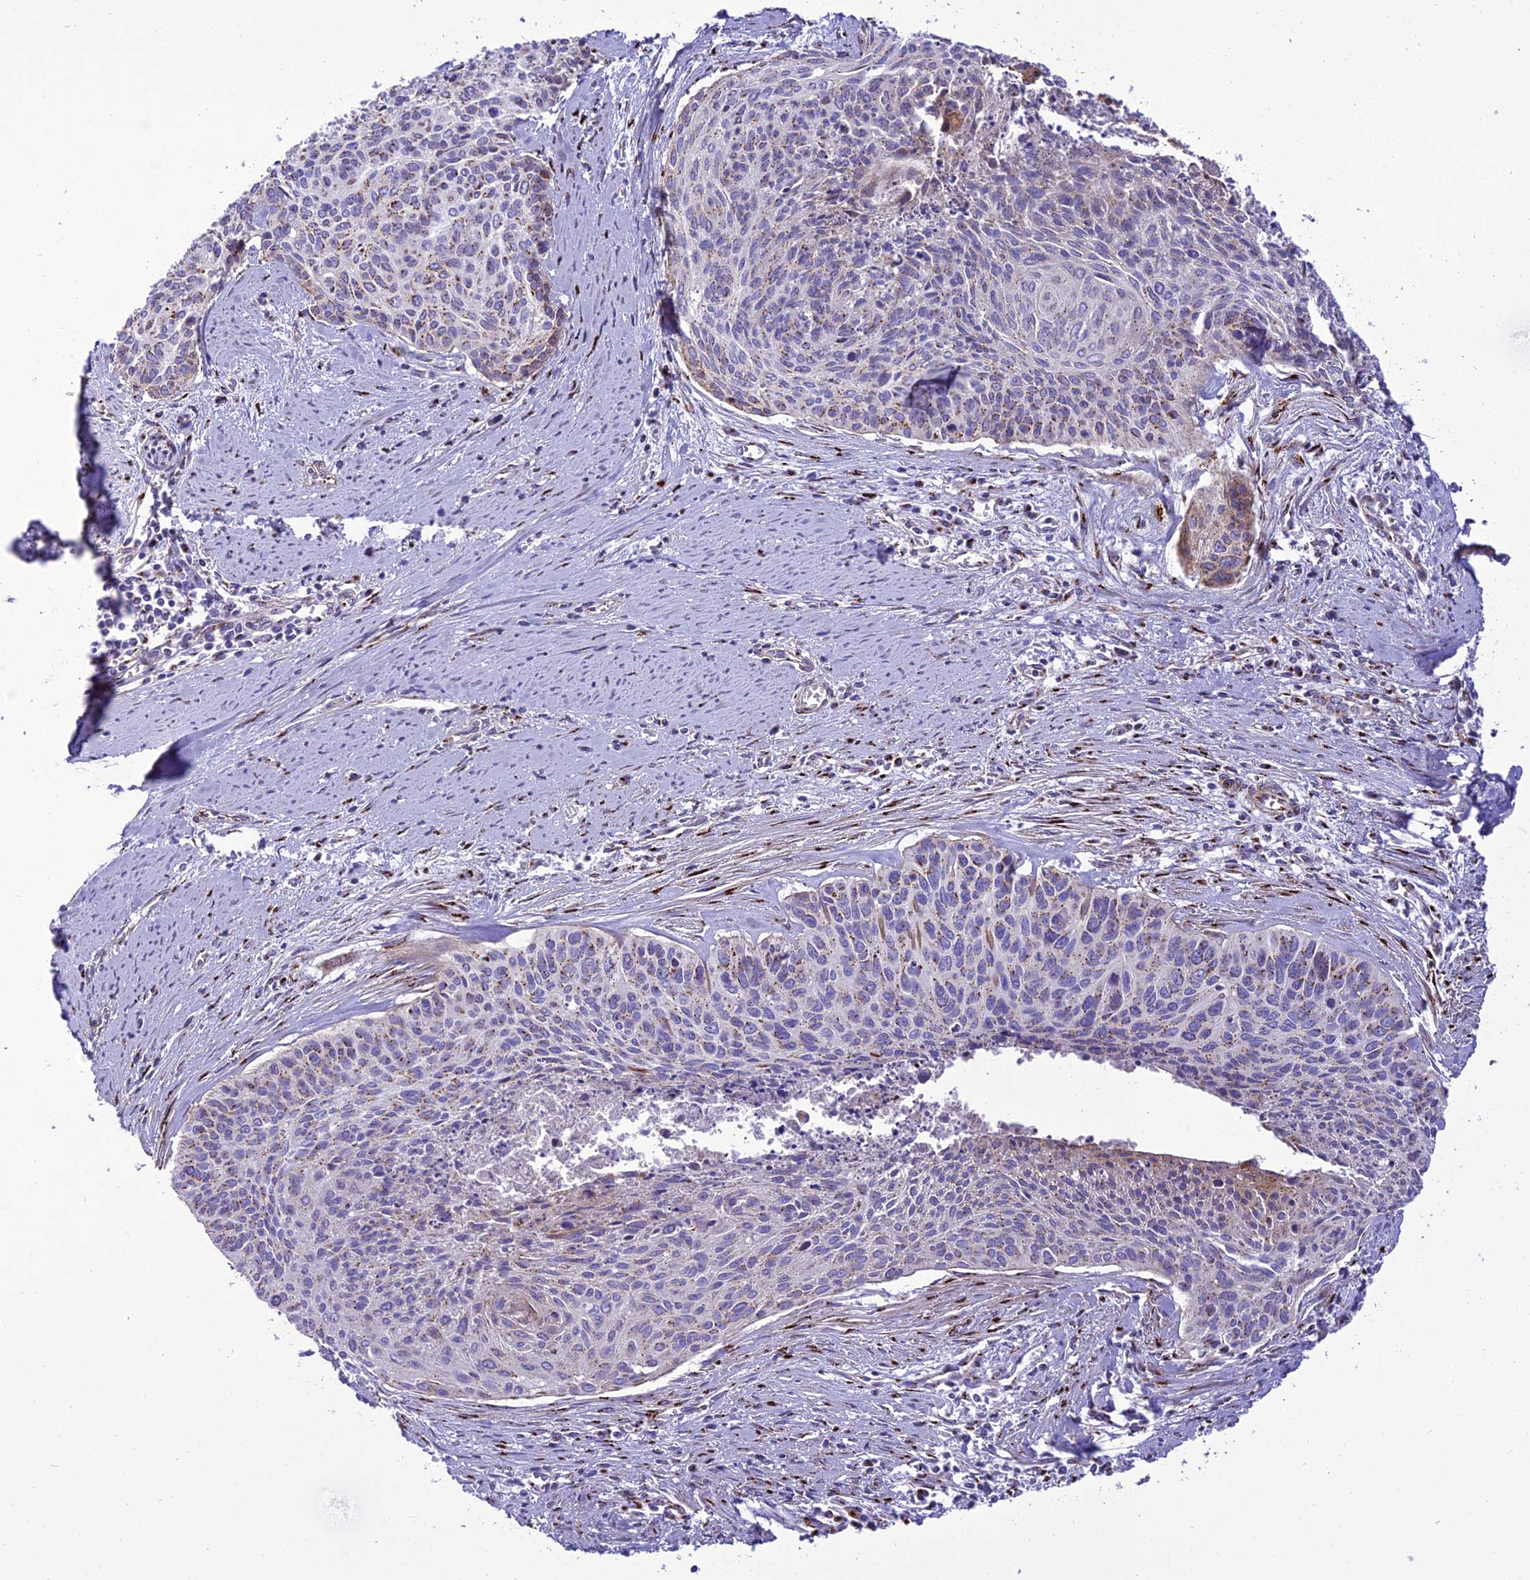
{"staining": {"intensity": "moderate", "quantity": "<25%", "location": "cytoplasmic/membranous"}, "tissue": "cervical cancer", "cell_type": "Tumor cells", "image_type": "cancer", "snomed": [{"axis": "morphology", "description": "Squamous cell carcinoma, NOS"}, {"axis": "topography", "description": "Cervix"}], "caption": "Protein analysis of cervical squamous cell carcinoma tissue displays moderate cytoplasmic/membranous staining in approximately <25% of tumor cells.", "gene": "GOLM2", "patient": {"sex": "female", "age": 55}}